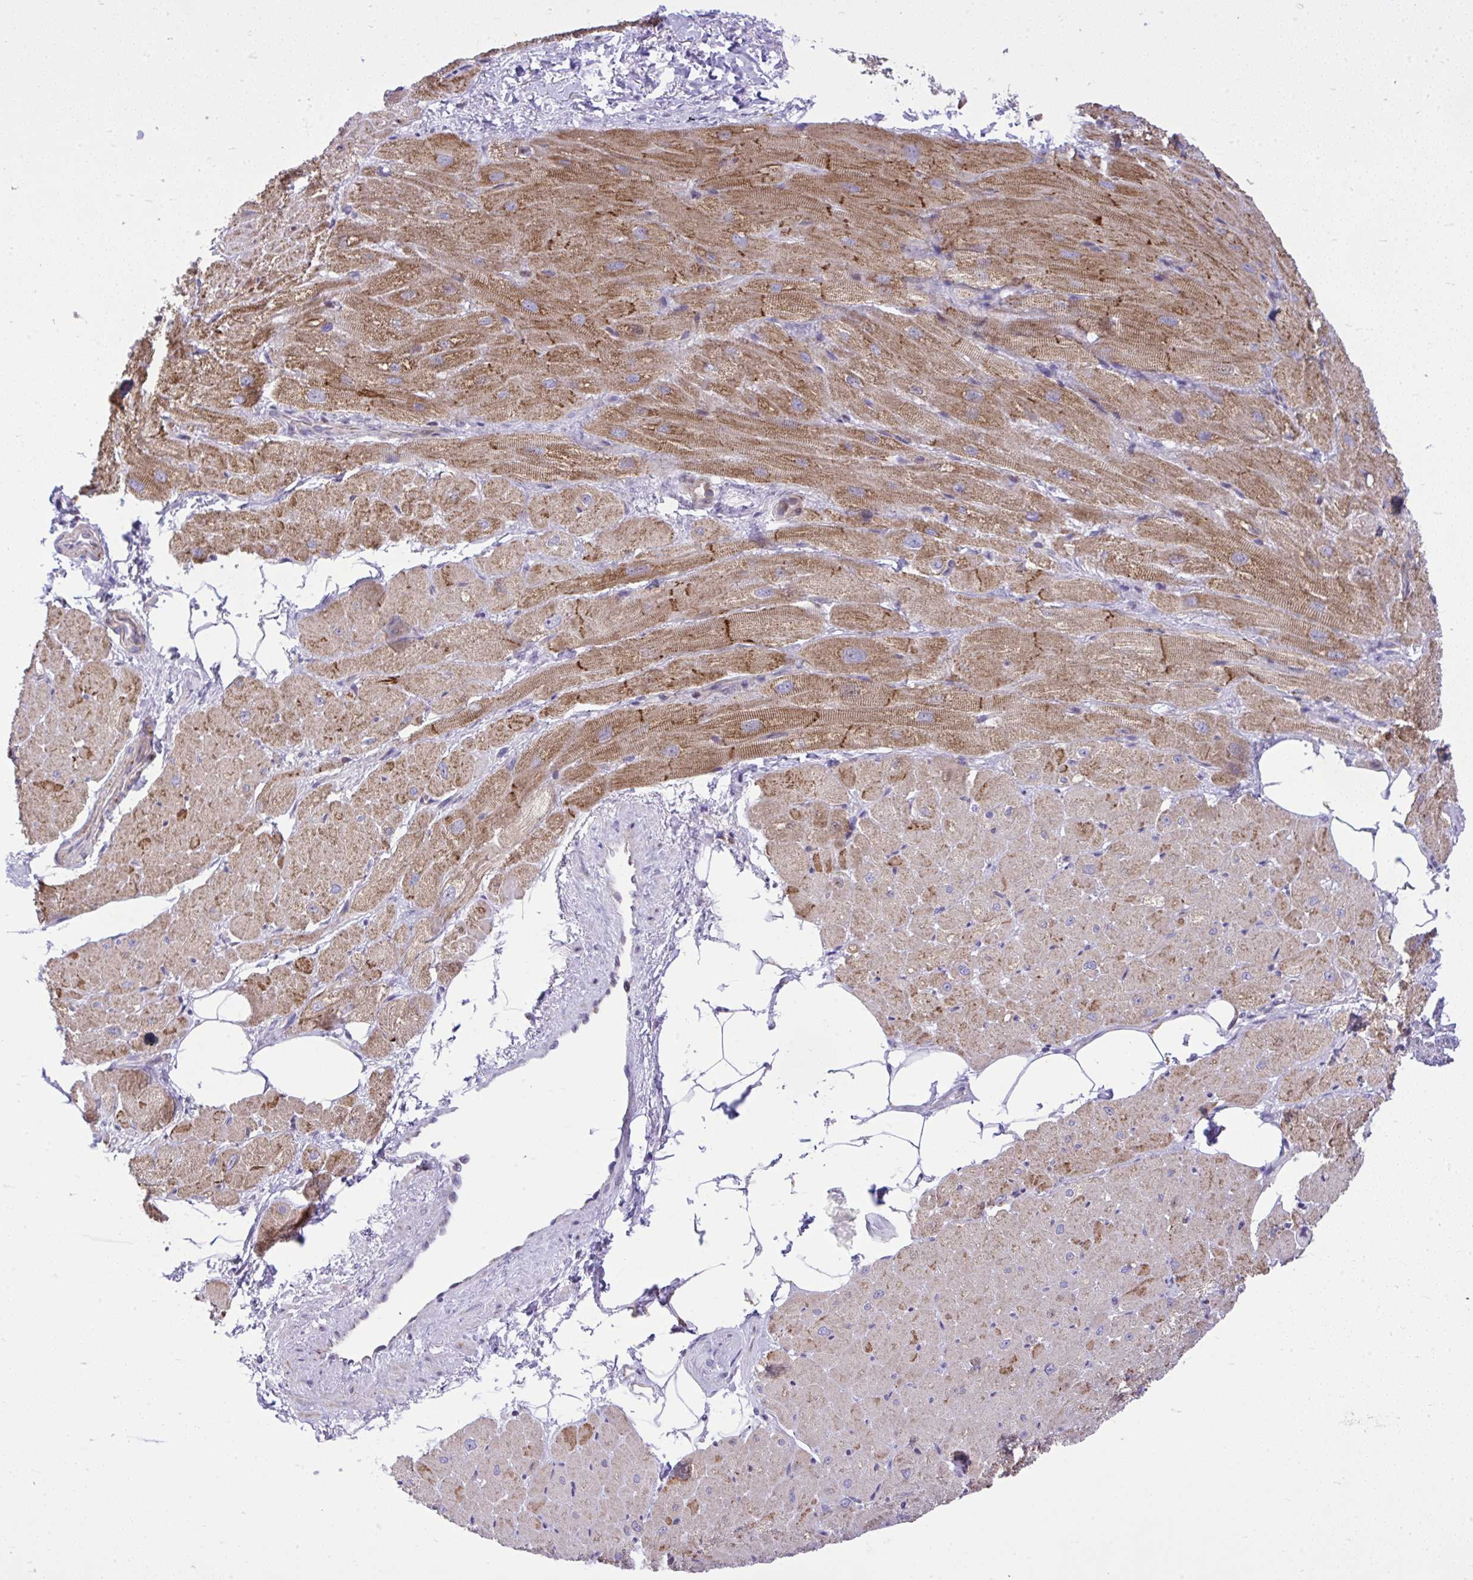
{"staining": {"intensity": "moderate", "quantity": ">75%", "location": "cytoplasmic/membranous"}, "tissue": "heart muscle", "cell_type": "Cardiomyocytes", "image_type": "normal", "snomed": [{"axis": "morphology", "description": "Normal tissue, NOS"}, {"axis": "topography", "description": "Heart"}], "caption": "Immunohistochemical staining of unremarkable heart muscle reveals >75% levels of moderate cytoplasmic/membranous protein expression in approximately >75% of cardiomyocytes. (brown staining indicates protein expression, while blue staining denotes nuclei).", "gene": "GPRIN3", "patient": {"sex": "male", "age": 62}}